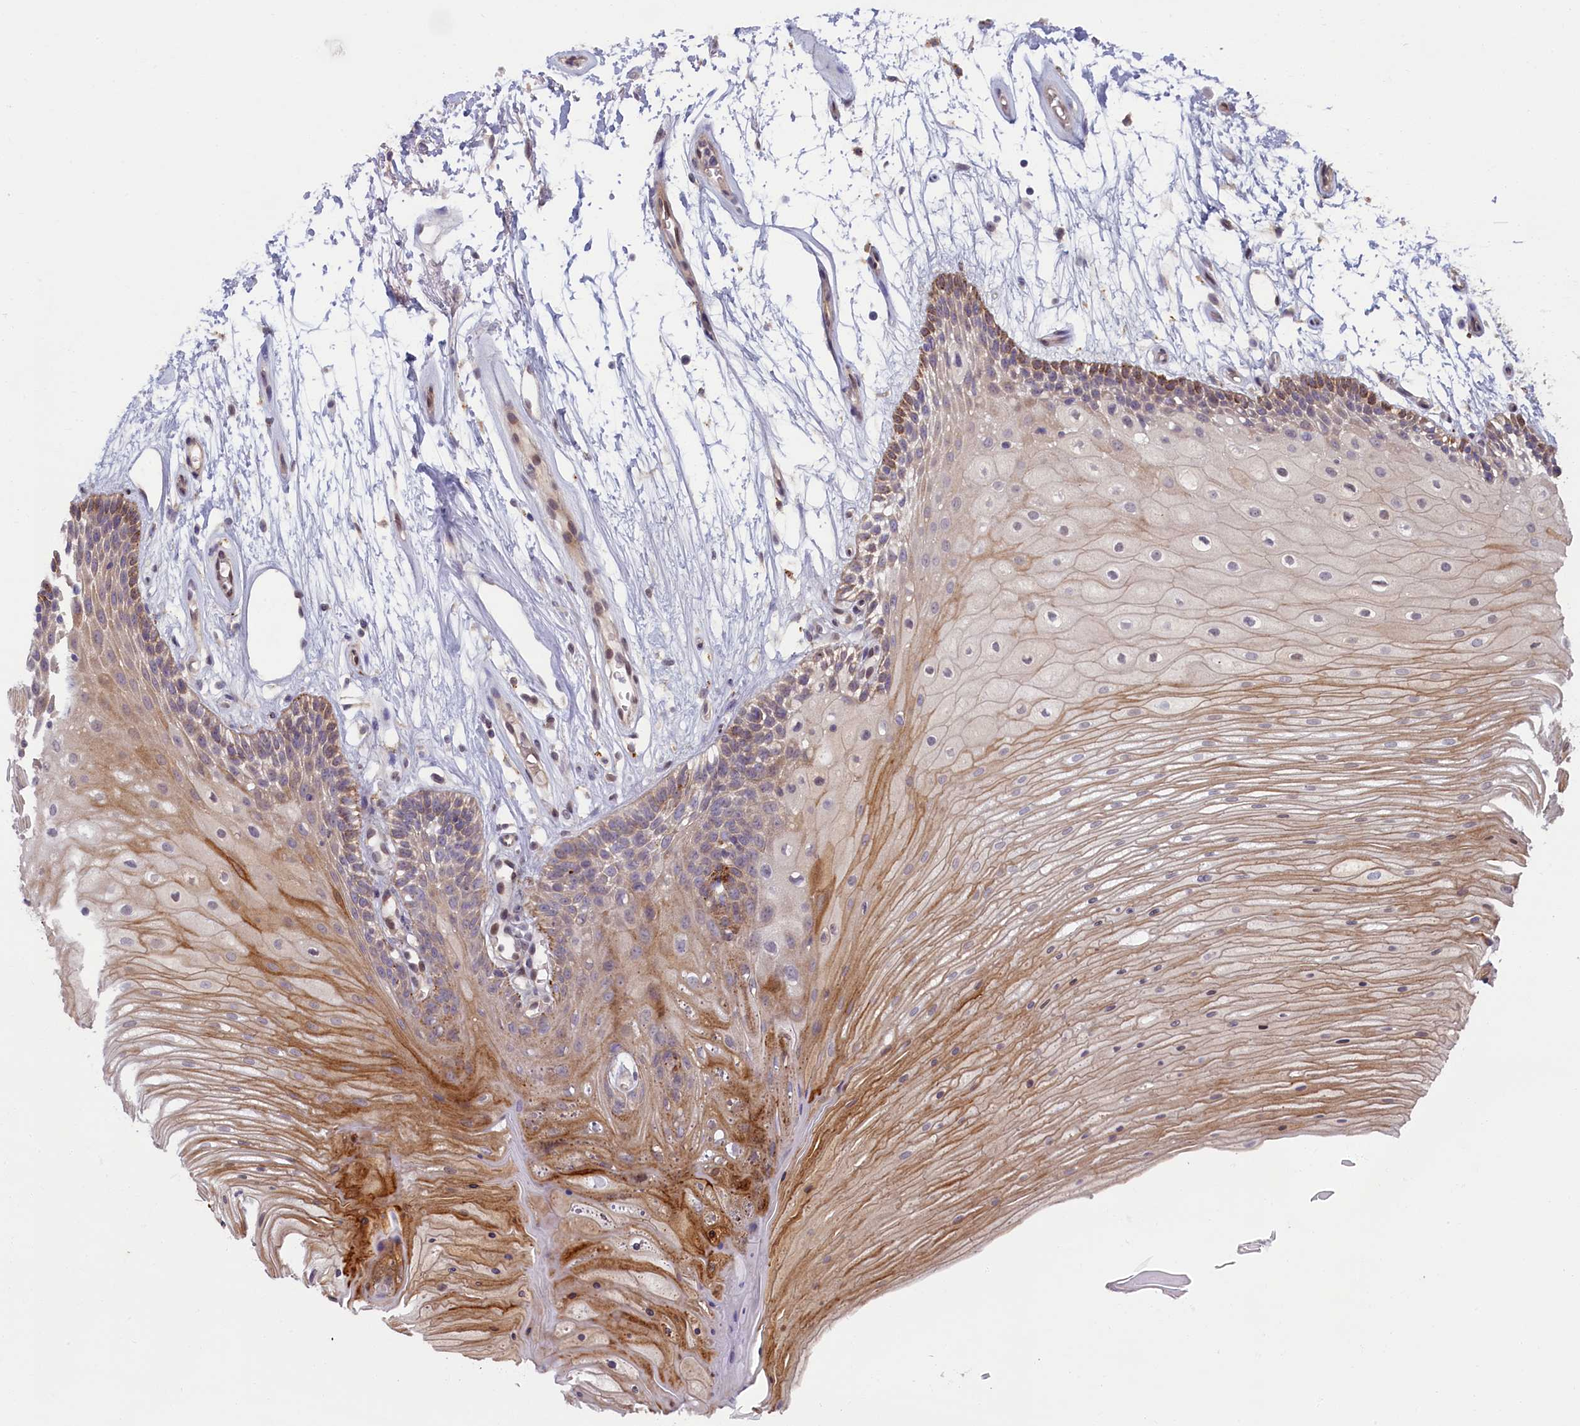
{"staining": {"intensity": "moderate", "quantity": "<25%", "location": "cytoplasmic/membranous,nuclear"}, "tissue": "oral mucosa", "cell_type": "Squamous epithelial cells", "image_type": "normal", "snomed": [{"axis": "morphology", "description": "Normal tissue, NOS"}, {"axis": "topography", "description": "Oral tissue"}], "caption": "Immunohistochemical staining of benign oral mucosa reveals low levels of moderate cytoplasmic/membranous,nuclear expression in approximately <25% of squamous epithelial cells.", "gene": "FCSK", "patient": {"sex": "female", "age": 80}}